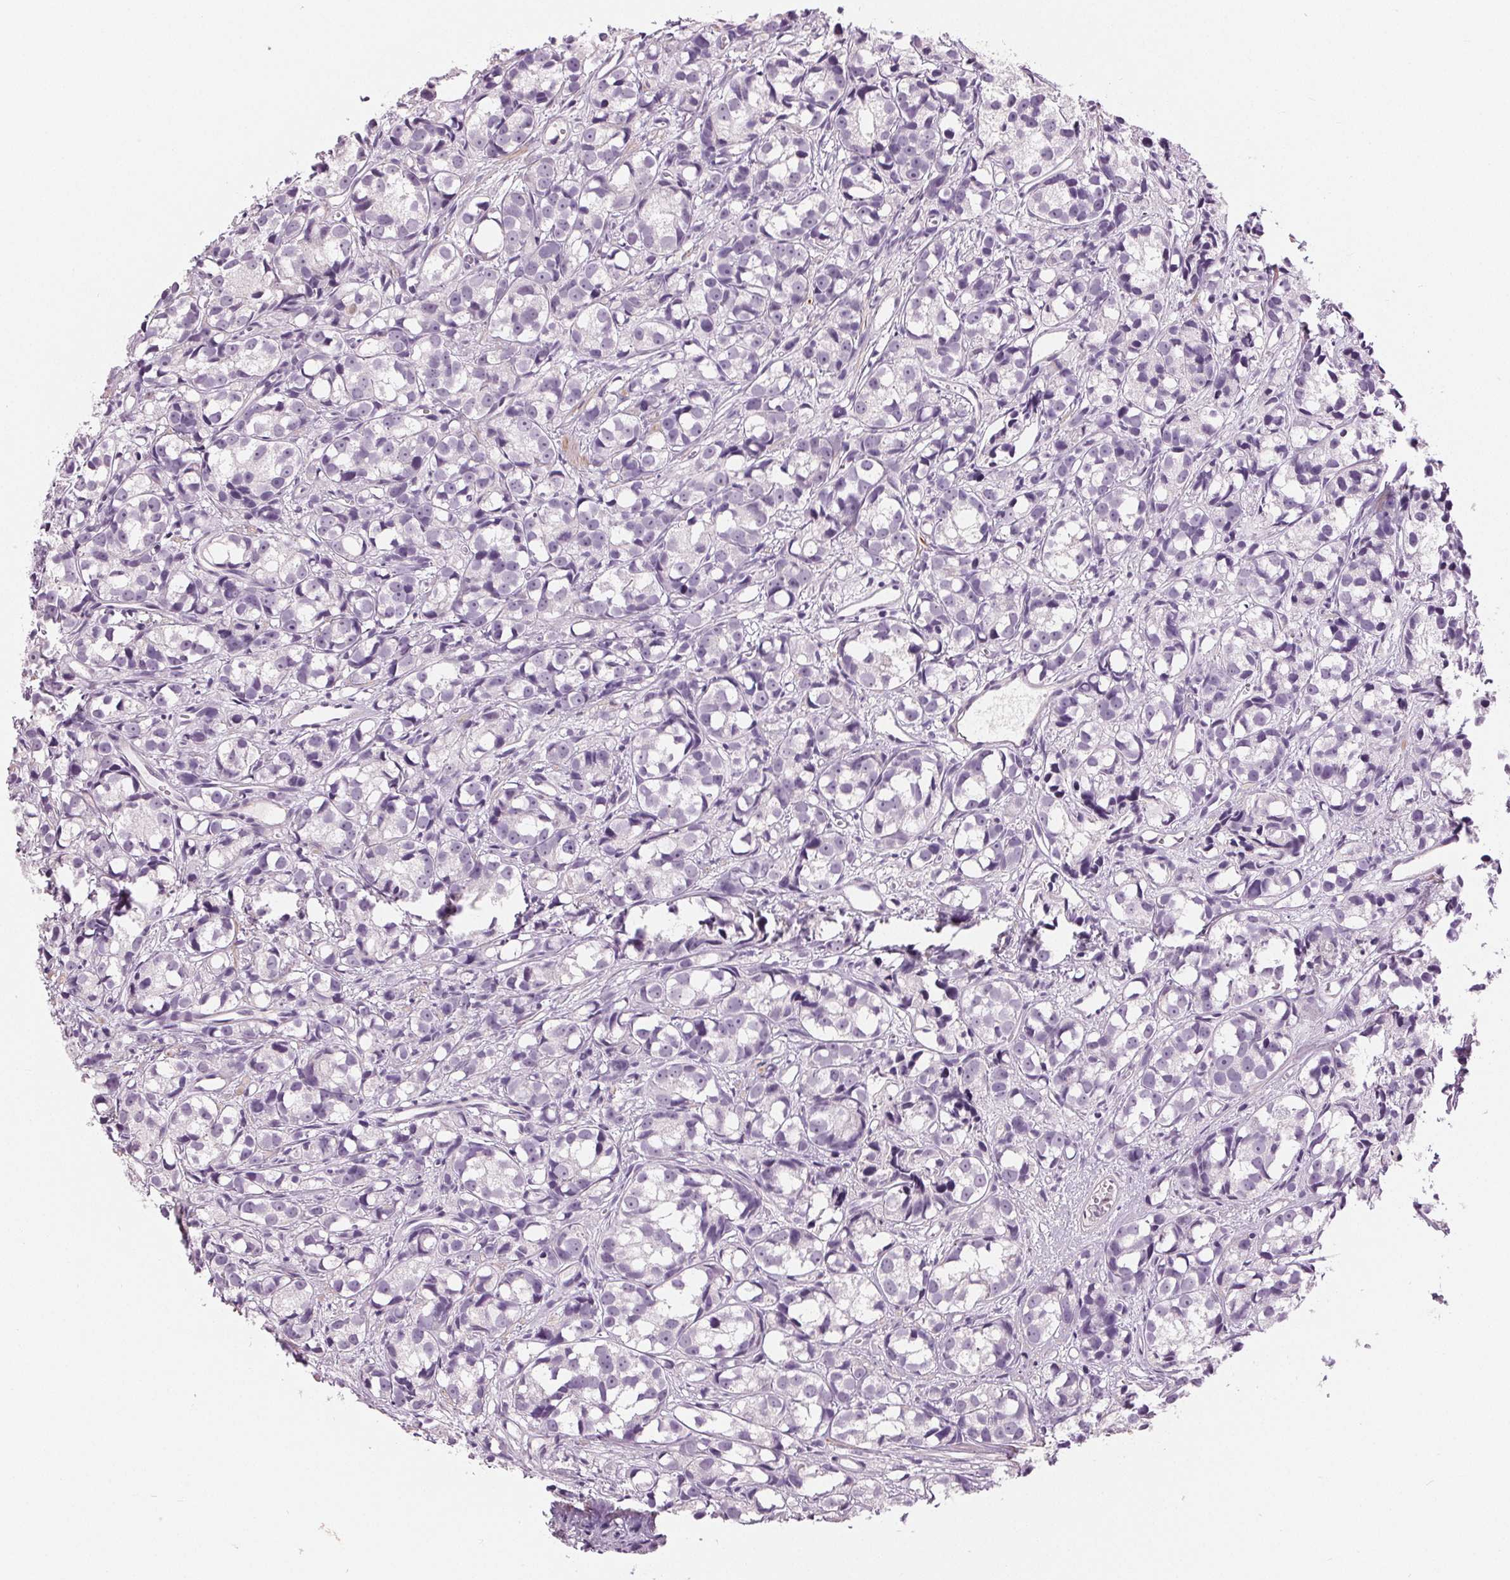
{"staining": {"intensity": "negative", "quantity": "none", "location": "none"}, "tissue": "prostate cancer", "cell_type": "Tumor cells", "image_type": "cancer", "snomed": [{"axis": "morphology", "description": "Adenocarcinoma, High grade"}, {"axis": "topography", "description": "Prostate"}], "caption": "Prostate cancer was stained to show a protein in brown. There is no significant expression in tumor cells.", "gene": "MISP", "patient": {"sex": "male", "age": 77}}